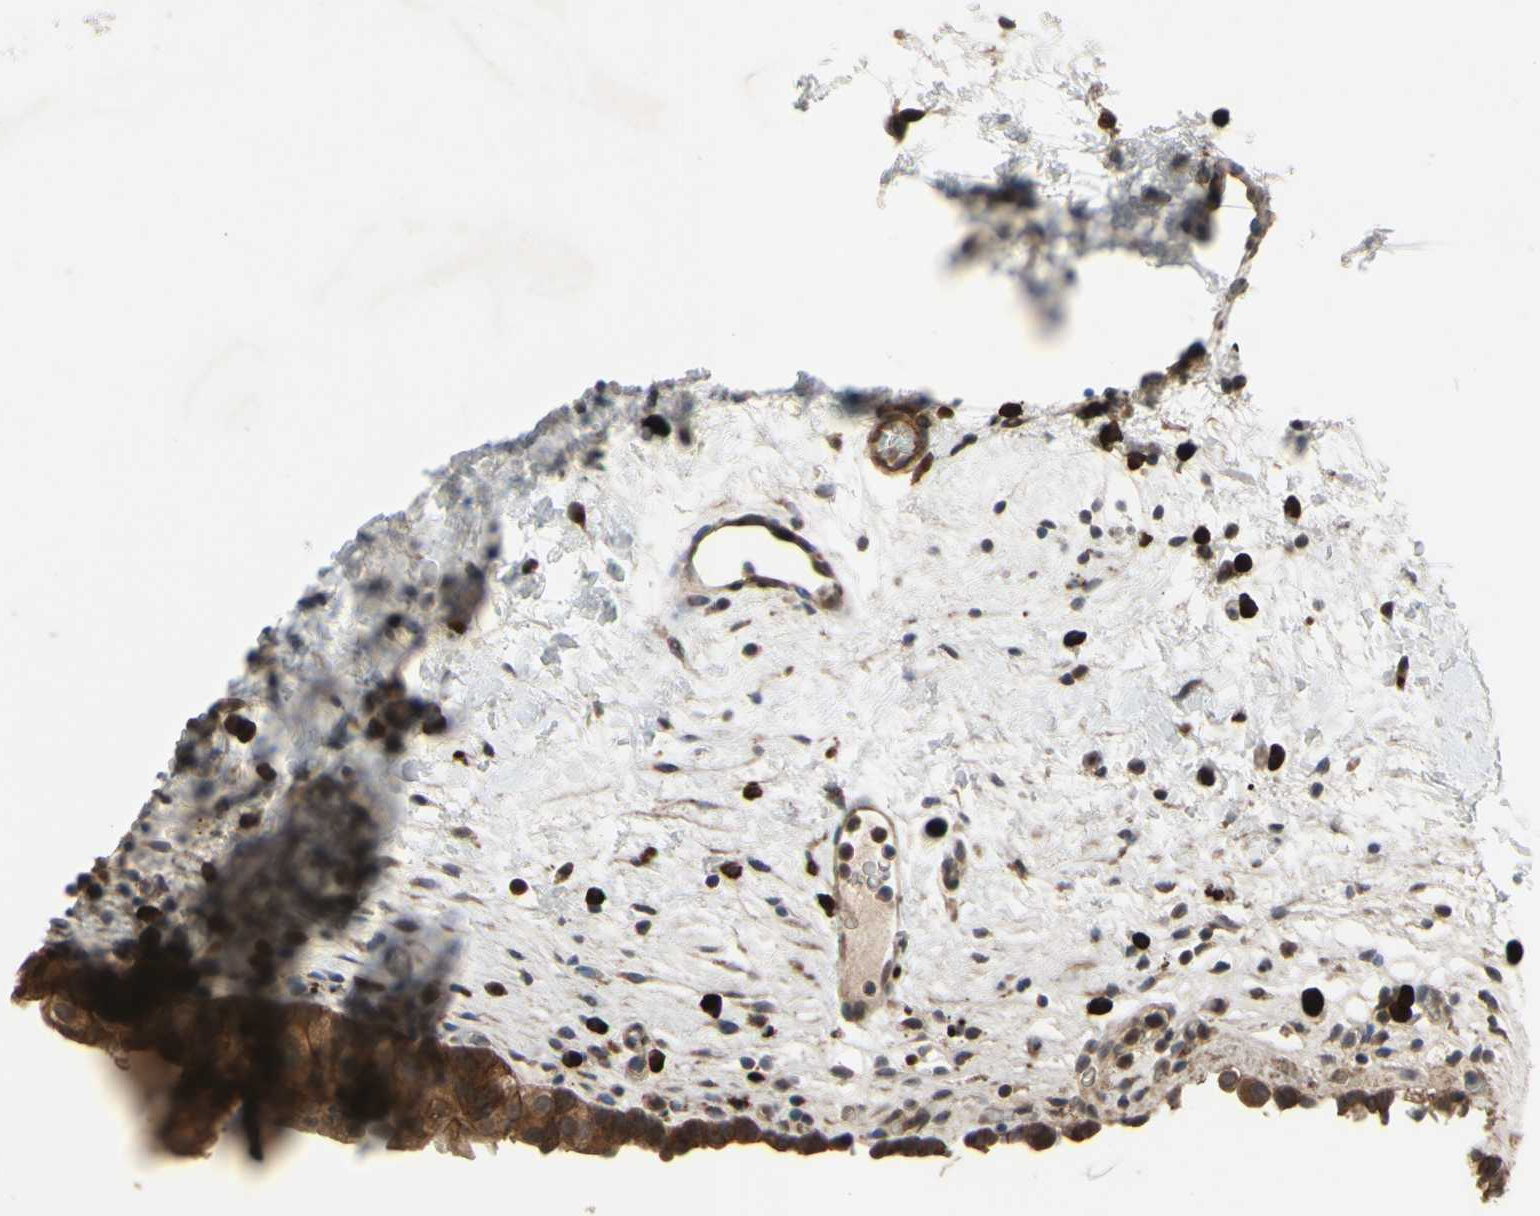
{"staining": {"intensity": "moderate", "quantity": ">75%", "location": "cytoplasmic/membranous"}, "tissue": "urinary bladder", "cell_type": "Urothelial cells", "image_type": "normal", "snomed": [{"axis": "morphology", "description": "Normal tissue, NOS"}, {"axis": "topography", "description": "Urinary bladder"}], "caption": "Moderate cytoplasmic/membranous positivity for a protein is appreciated in approximately >75% of urothelial cells of unremarkable urinary bladder using IHC.", "gene": "XIAP", "patient": {"sex": "female", "age": 64}}